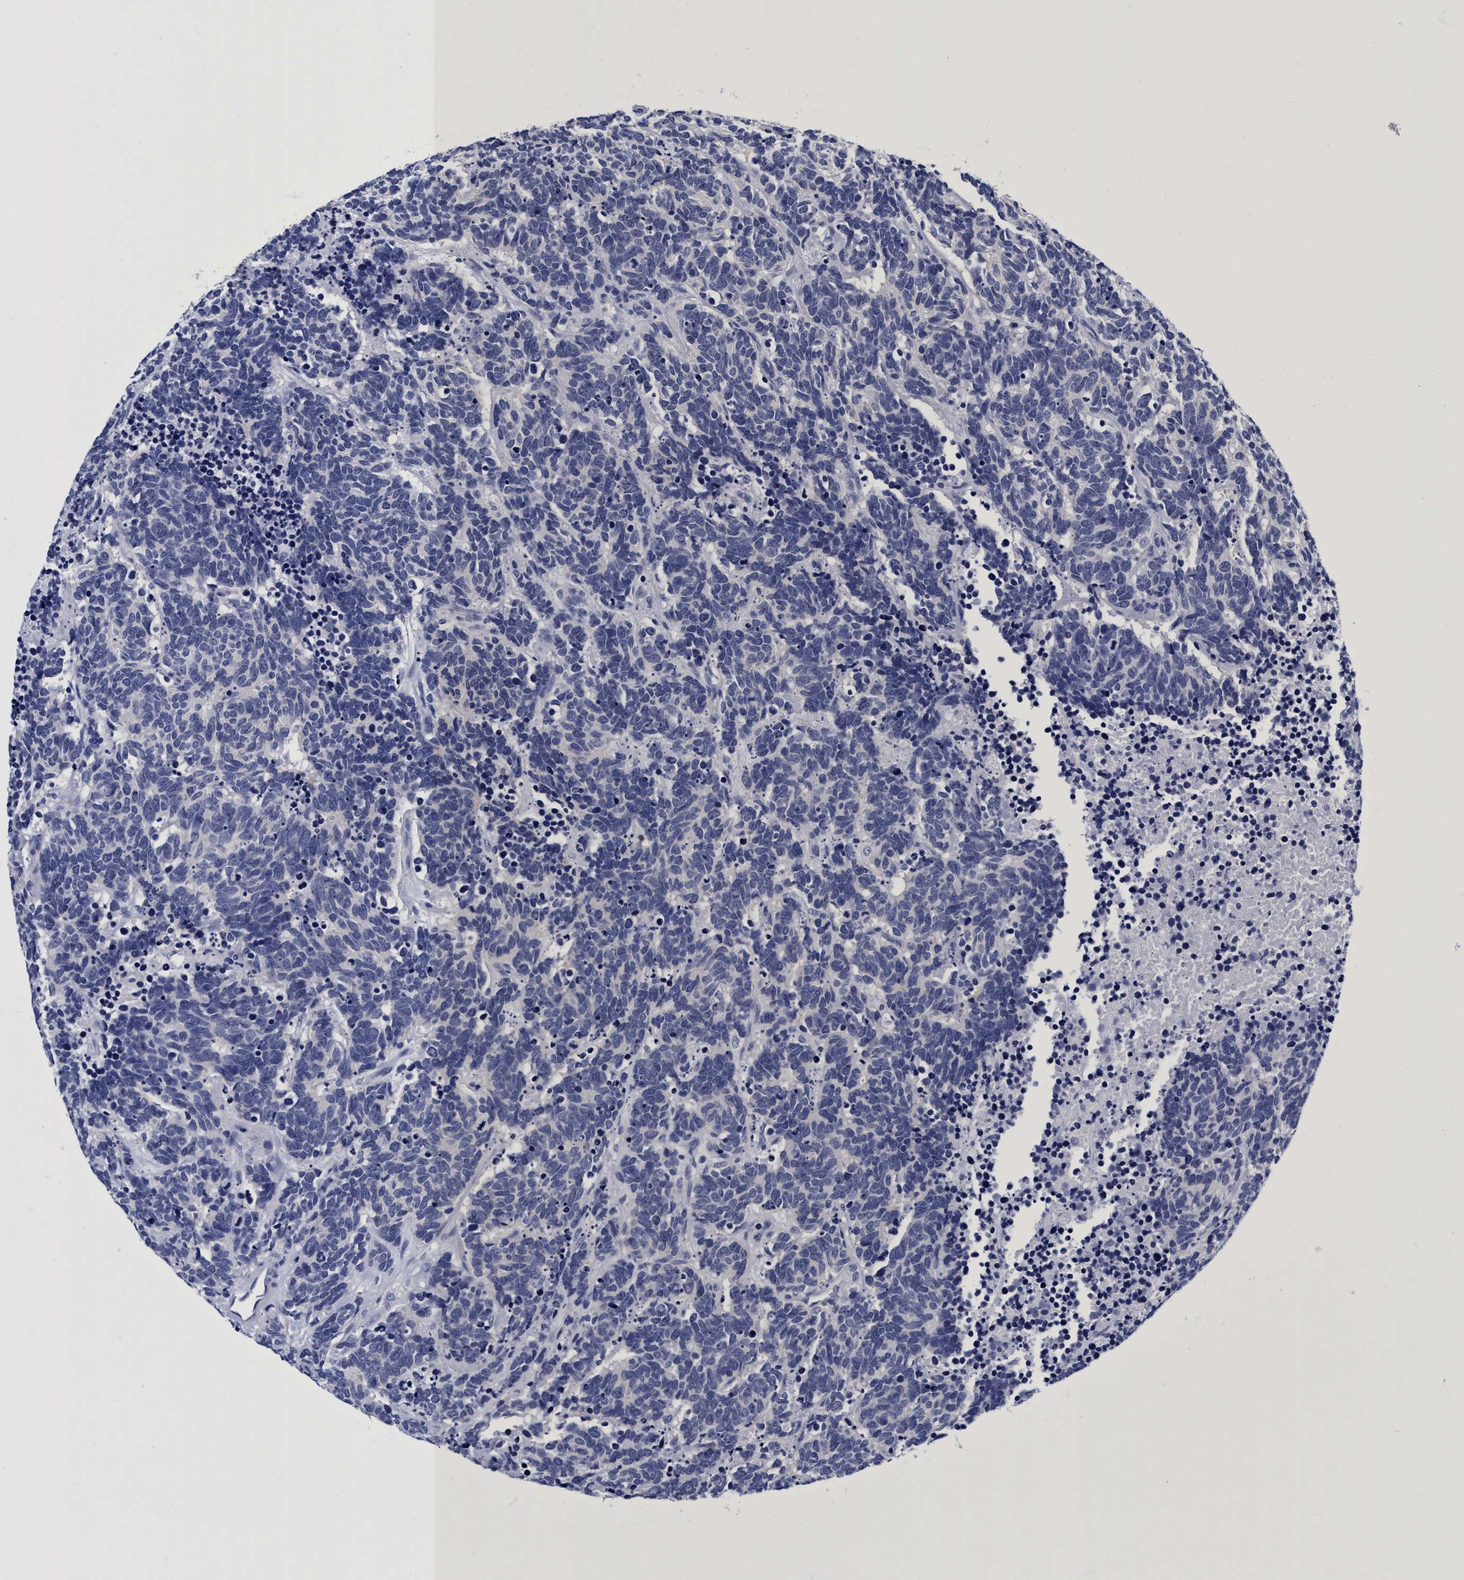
{"staining": {"intensity": "negative", "quantity": "none", "location": "none"}, "tissue": "carcinoid", "cell_type": "Tumor cells", "image_type": "cancer", "snomed": [{"axis": "morphology", "description": "Carcinoma, NOS"}, {"axis": "morphology", "description": "Carcinoid, malignant, NOS"}, {"axis": "topography", "description": "Urinary bladder"}], "caption": "This image is of carcinoid stained with IHC to label a protein in brown with the nuclei are counter-stained blue. There is no positivity in tumor cells.", "gene": "PLPPR1", "patient": {"sex": "male", "age": 57}}